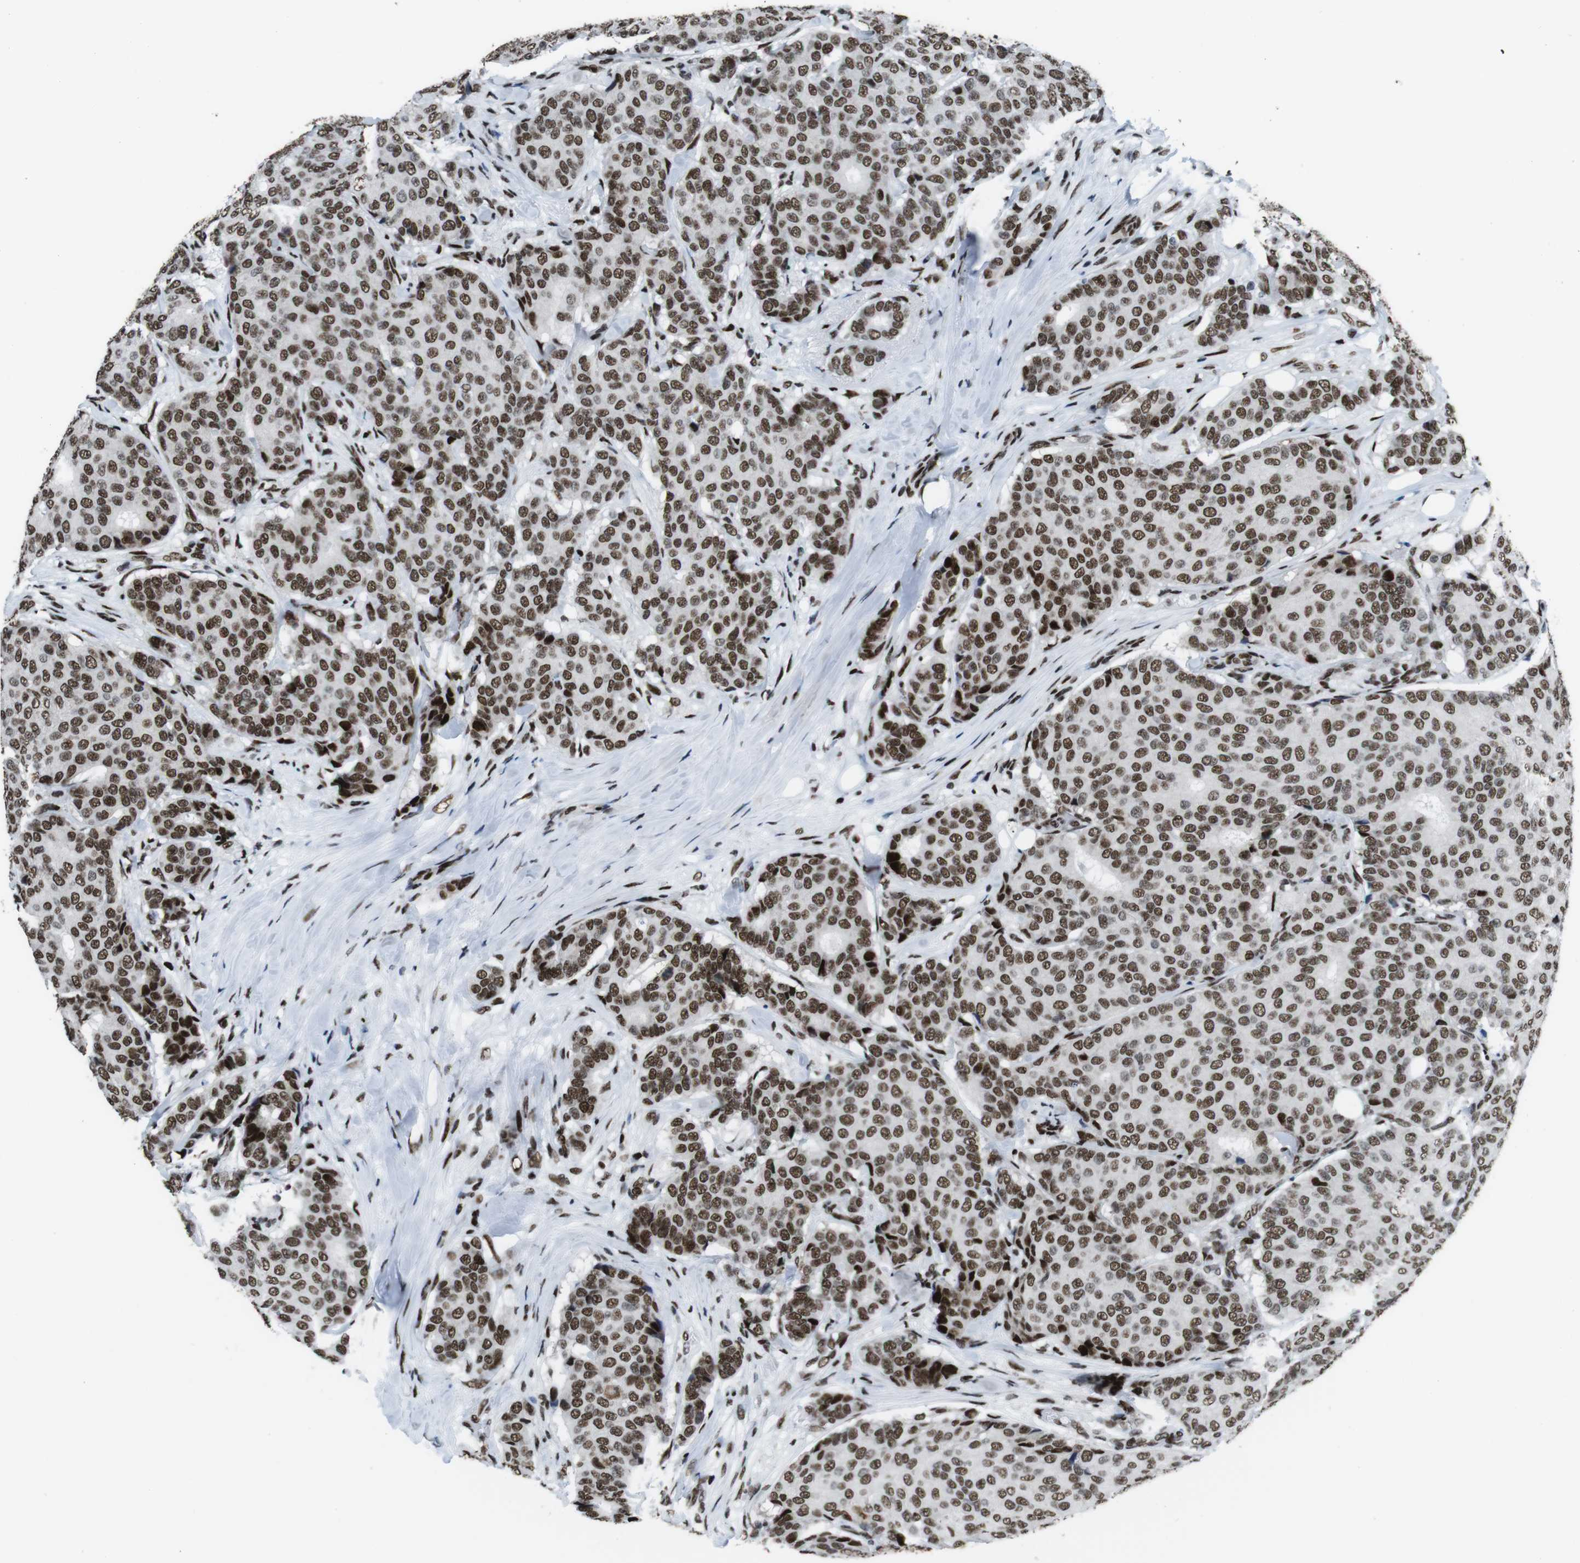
{"staining": {"intensity": "moderate", "quantity": ">75%", "location": "nuclear"}, "tissue": "breast cancer", "cell_type": "Tumor cells", "image_type": "cancer", "snomed": [{"axis": "morphology", "description": "Duct carcinoma"}, {"axis": "topography", "description": "Breast"}], "caption": "Immunohistochemical staining of breast cancer shows medium levels of moderate nuclear expression in approximately >75% of tumor cells.", "gene": "CITED2", "patient": {"sex": "female", "age": 75}}